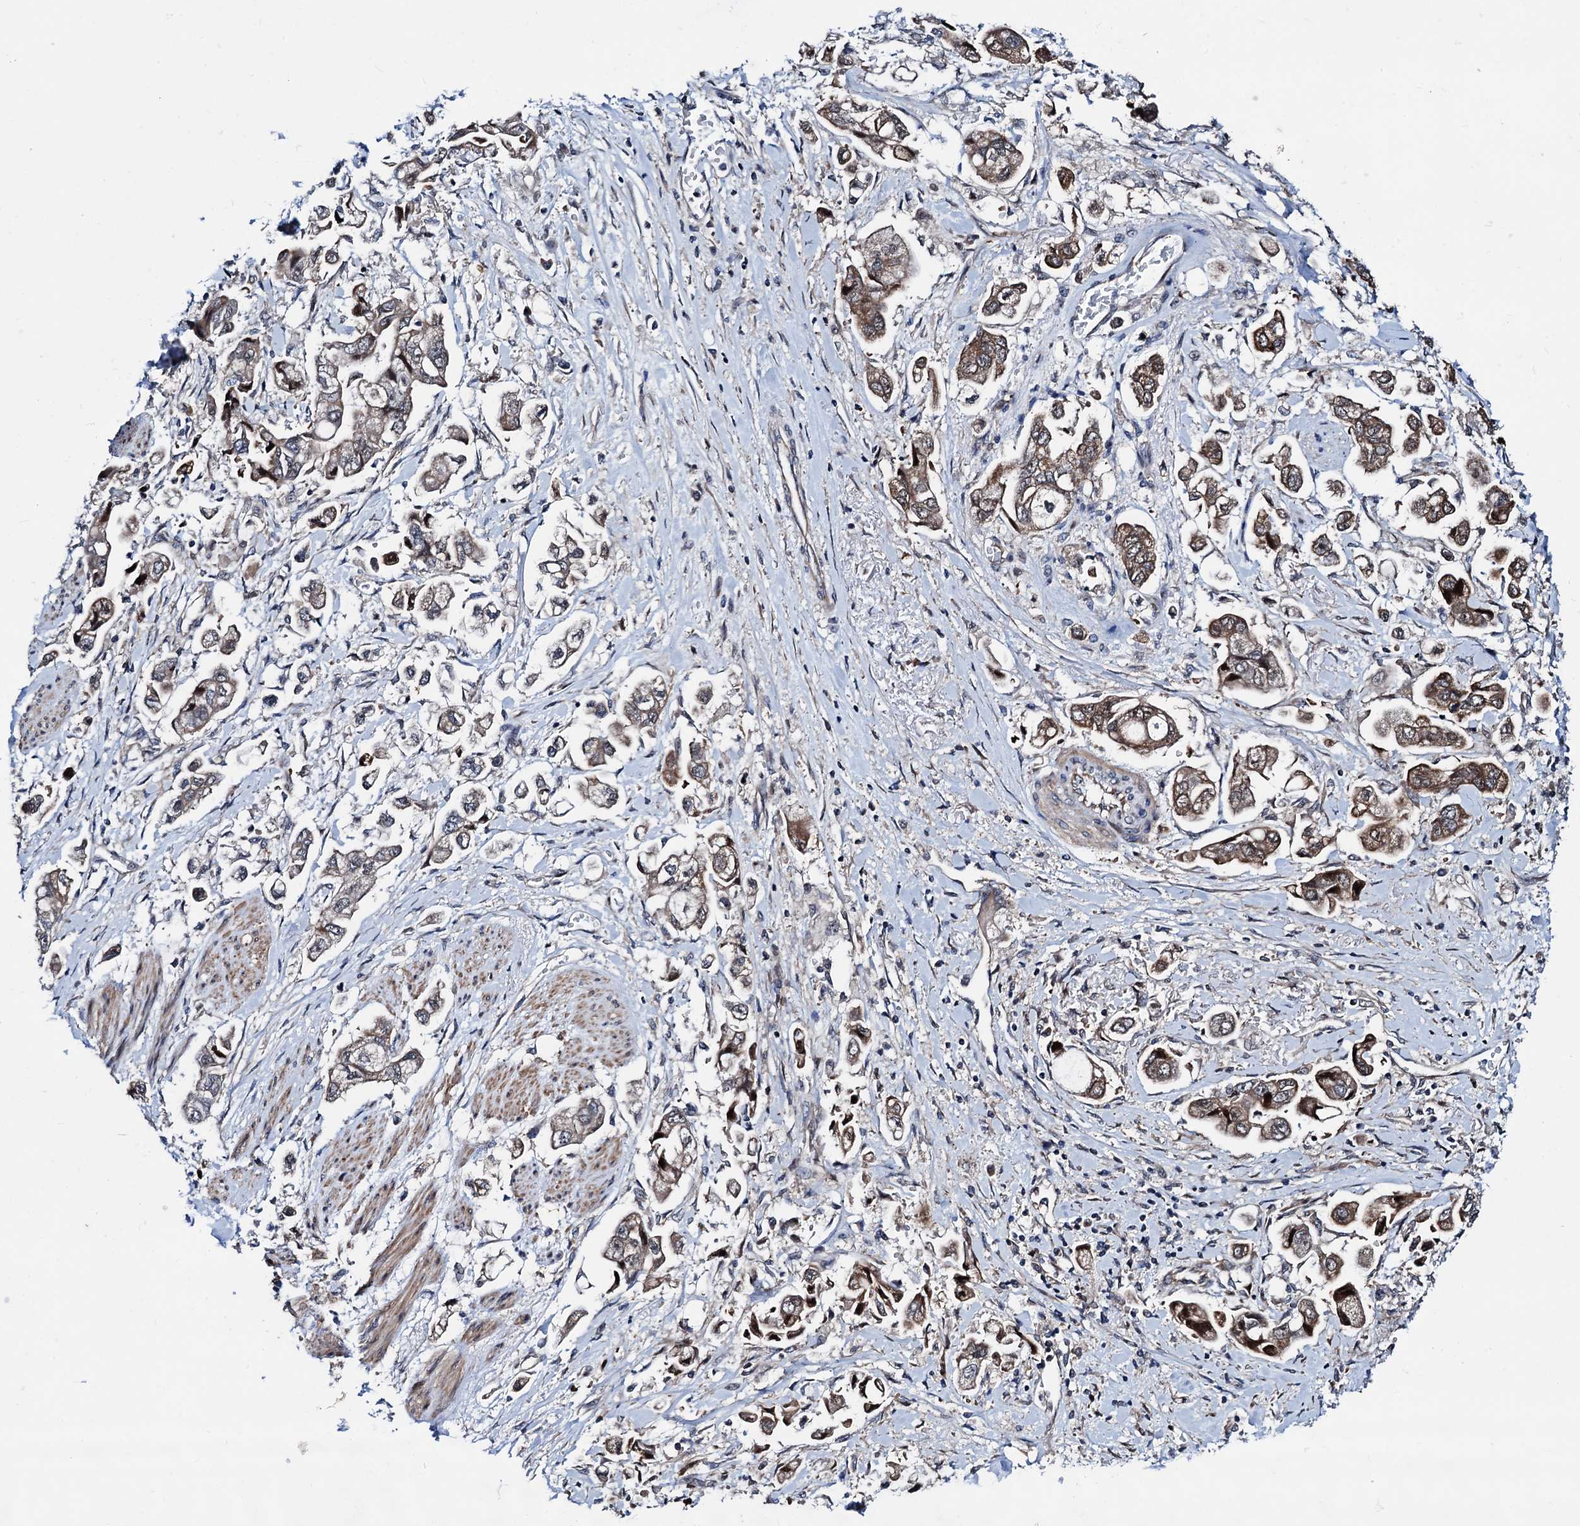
{"staining": {"intensity": "moderate", "quantity": ">75%", "location": "cytoplasmic/membranous"}, "tissue": "stomach cancer", "cell_type": "Tumor cells", "image_type": "cancer", "snomed": [{"axis": "morphology", "description": "Adenocarcinoma, NOS"}, {"axis": "topography", "description": "Stomach"}], "caption": "Moderate cytoplasmic/membranous expression is appreciated in about >75% of tumor cells in adenocarcinoma (stomach).", "gene": "COA4", "patient": {"sex": "male", "age": 62}}